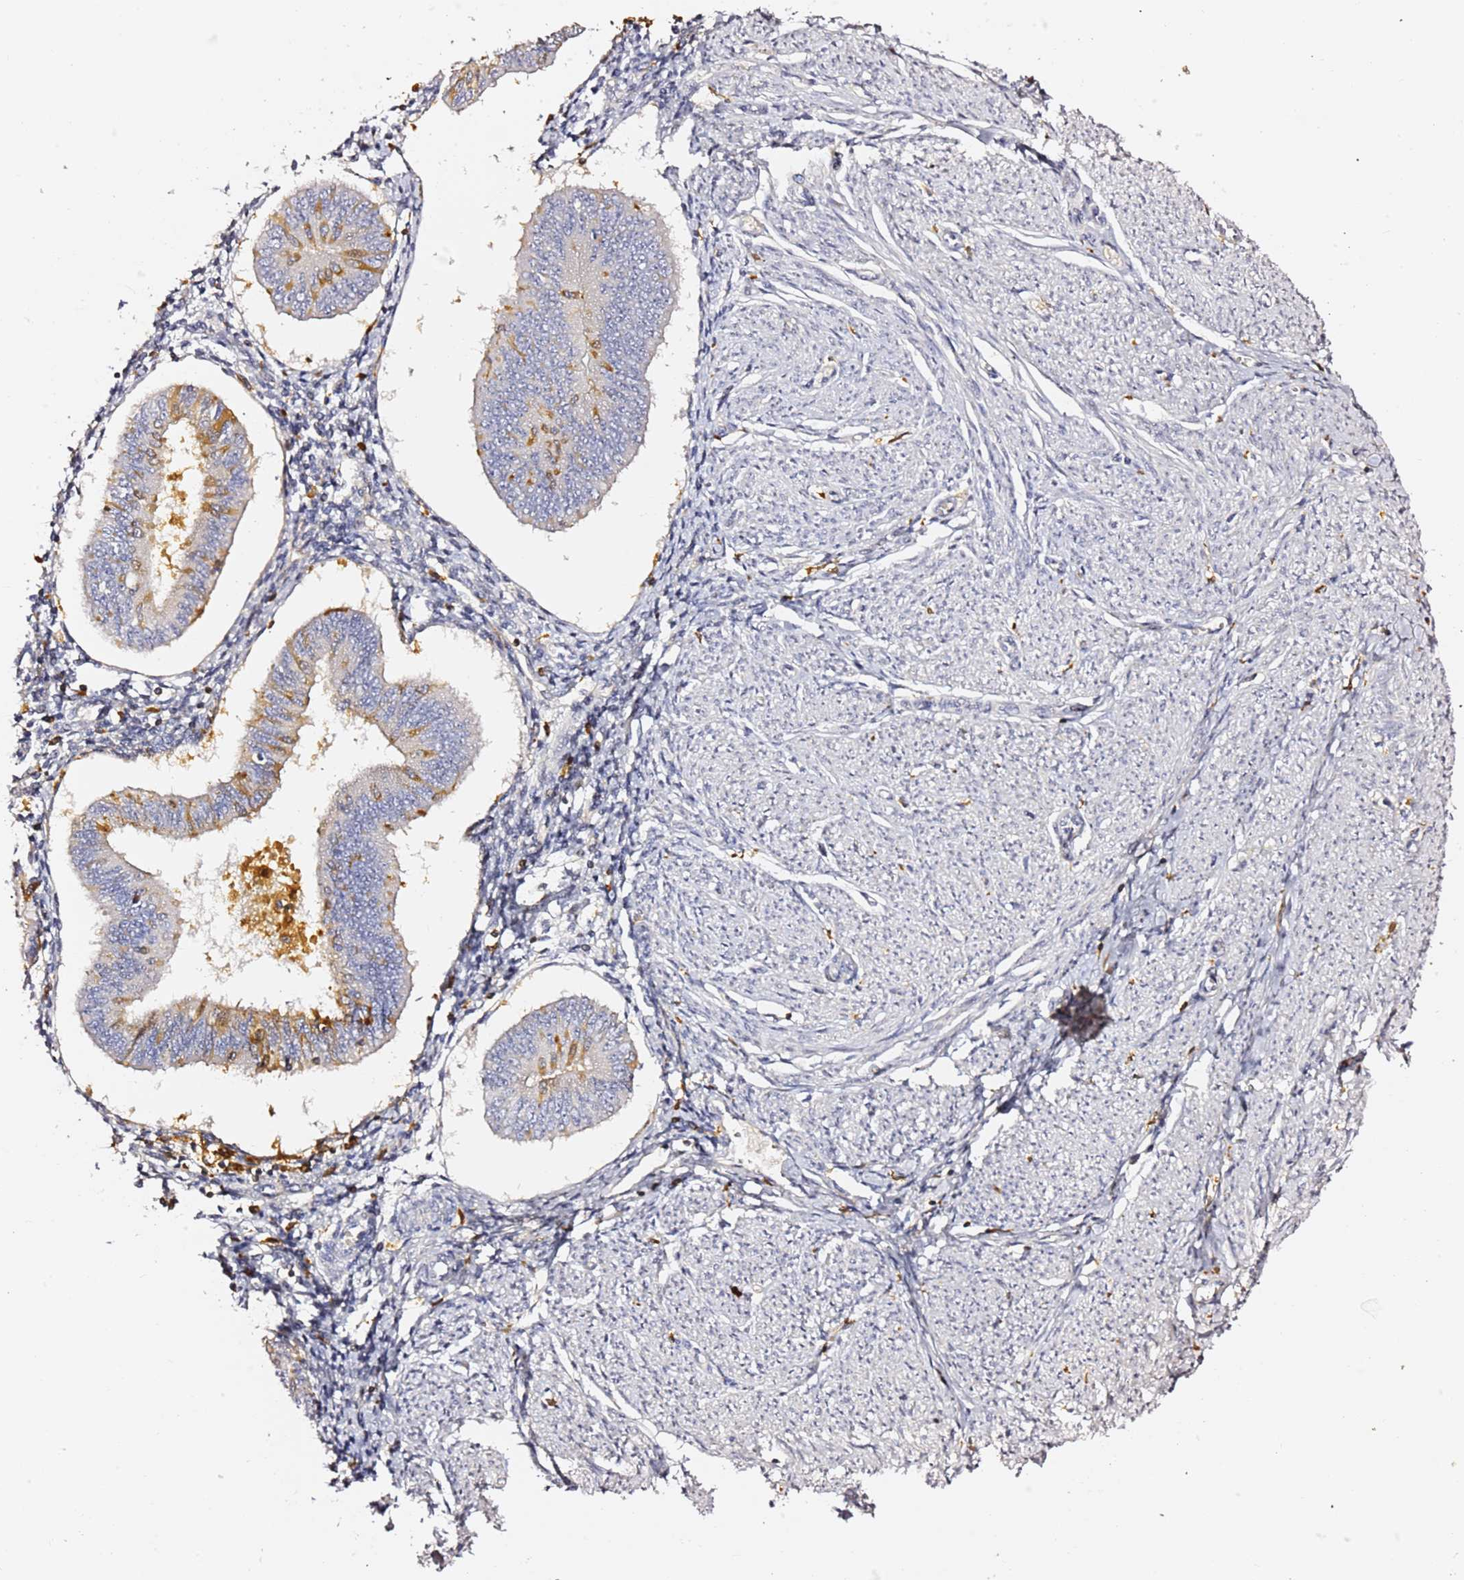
{"staining": {"intensity": "moderate", "quantity": "25%-75%", "location": "cytoplasmic/membranous"}, "tissue": "endometrial cancer", "cell_type": "Tumor cells", "image_type": "cancer", "snomed": [{"axis": "morphology", "description": "Adenocarcinoma, NOS"}, {"axis": "topography", "description": "Endometrium"}], "caption": "Endometrial cancer (adenocarcinoma) tissue demonstrates moderate cytoplasmic/membranous expression in about 25%-75% of tumor cells, visualized by immunohistochemistry.", "gene": "IL4I1", "patient": {"sex": "female", "age": 58}}